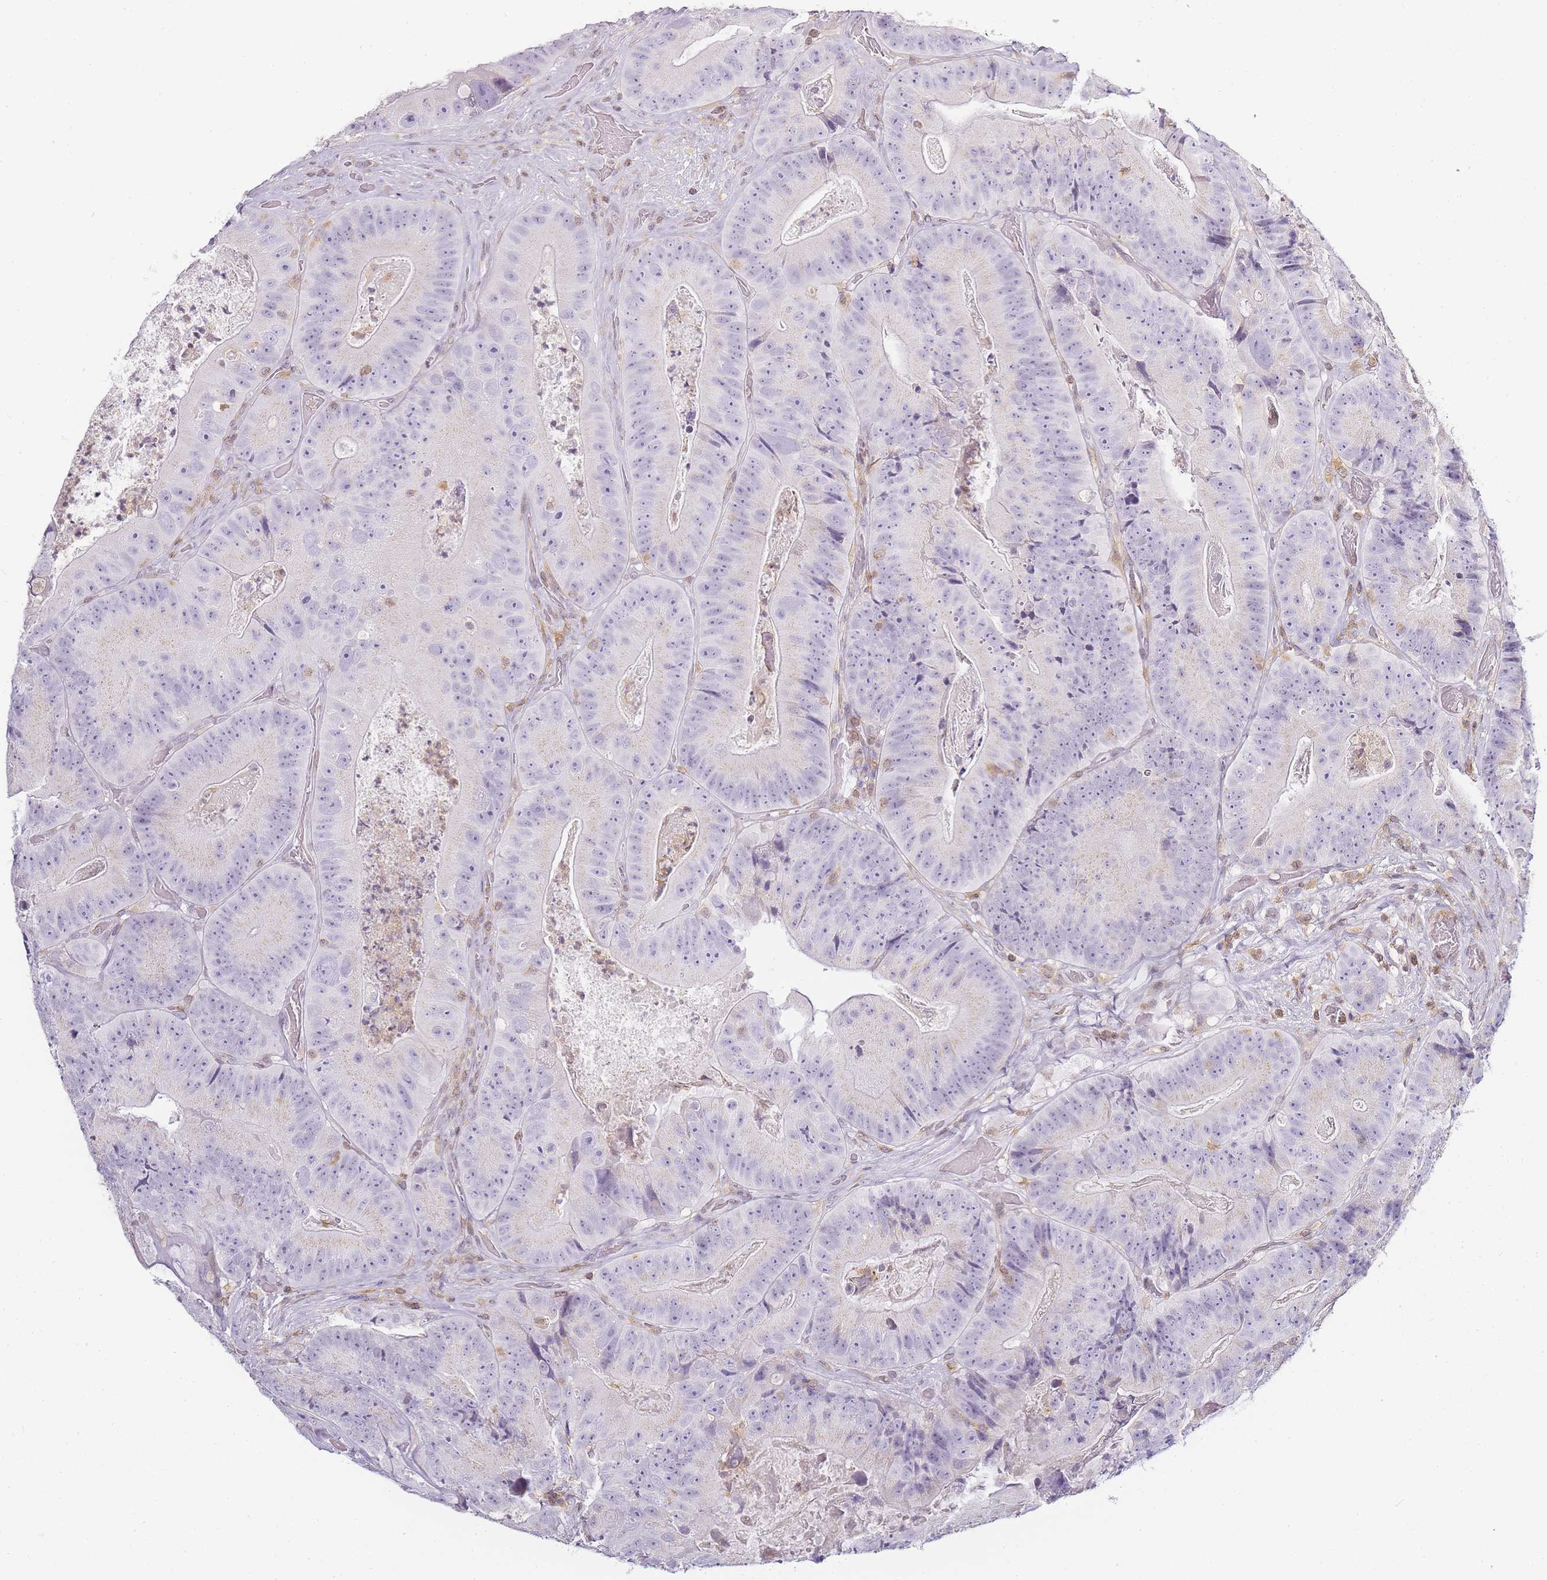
{"staining": {"intensity": "negative", "quantity": "none", "location": "none"}, "tissue": "colorectal cancer", "cell_type": "Tumor cells", "image_type": "cancer", "snomed": [{"axis": "morphology", "description": "Adenocarcinoma, NOS"}, {"axis": "topography", "description": "Colon"}], "caption": "Image shows no significant protein expression in tumor cells of colorectal cancer.", "gene": "JAKMIP1", "patient": {"sex": "female", "age": 86}}